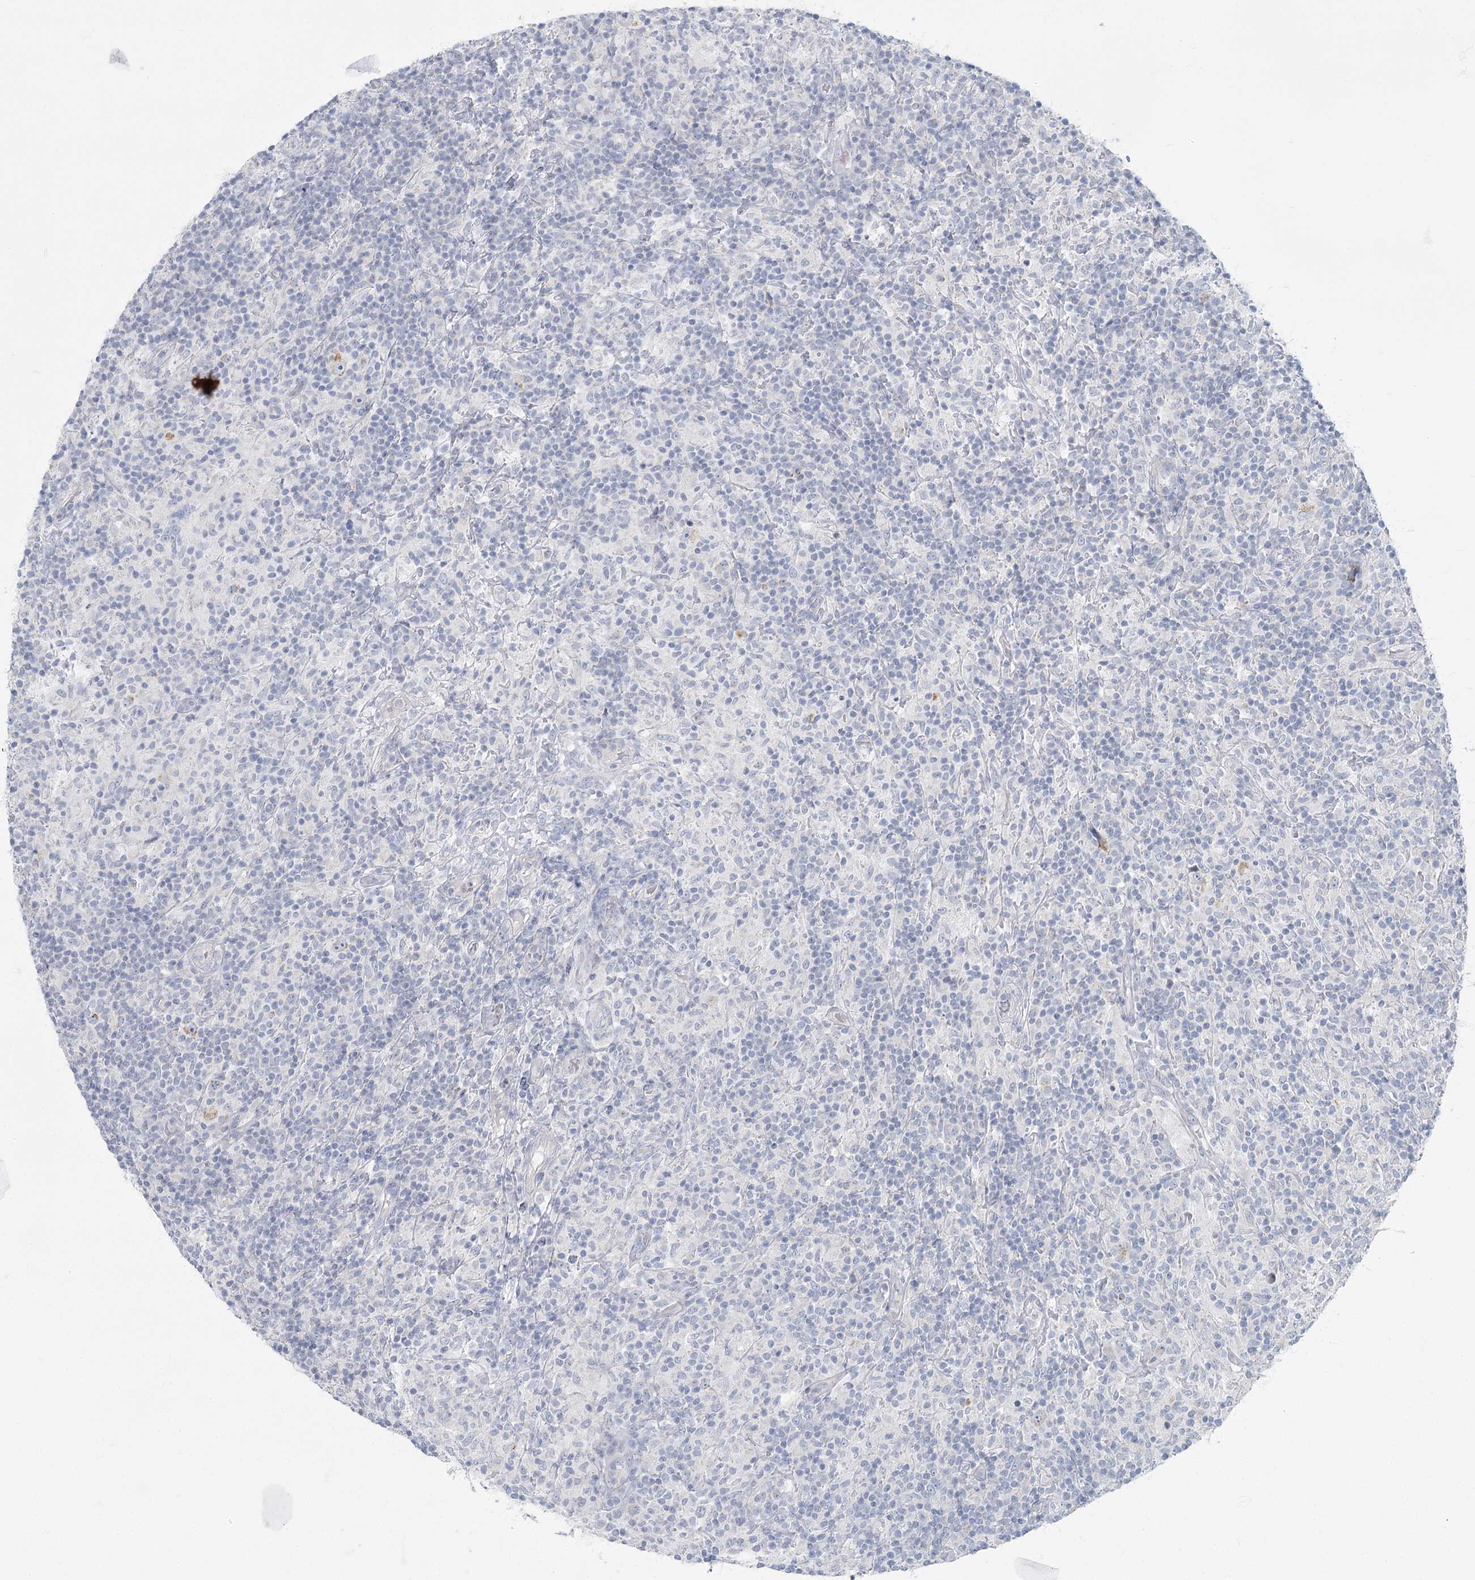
{"staining": {"intensity": "negative", "quantity": "none", "location": "none"}, "tissue": "lymphoma", "cell_type": "Tumor cells", "image_type": "cancer", "snomed": [{"axis": "morphology", "description": "Hodgkin's disease, NOS"}, {"axis": "topography", "description": "Lymph node"}], "caption": "The histopathology image shows no staining of tumor cells in Hodgkin's disease.", "gene": "FAM110C", "patient": {"sex": "male", "age": 70}}